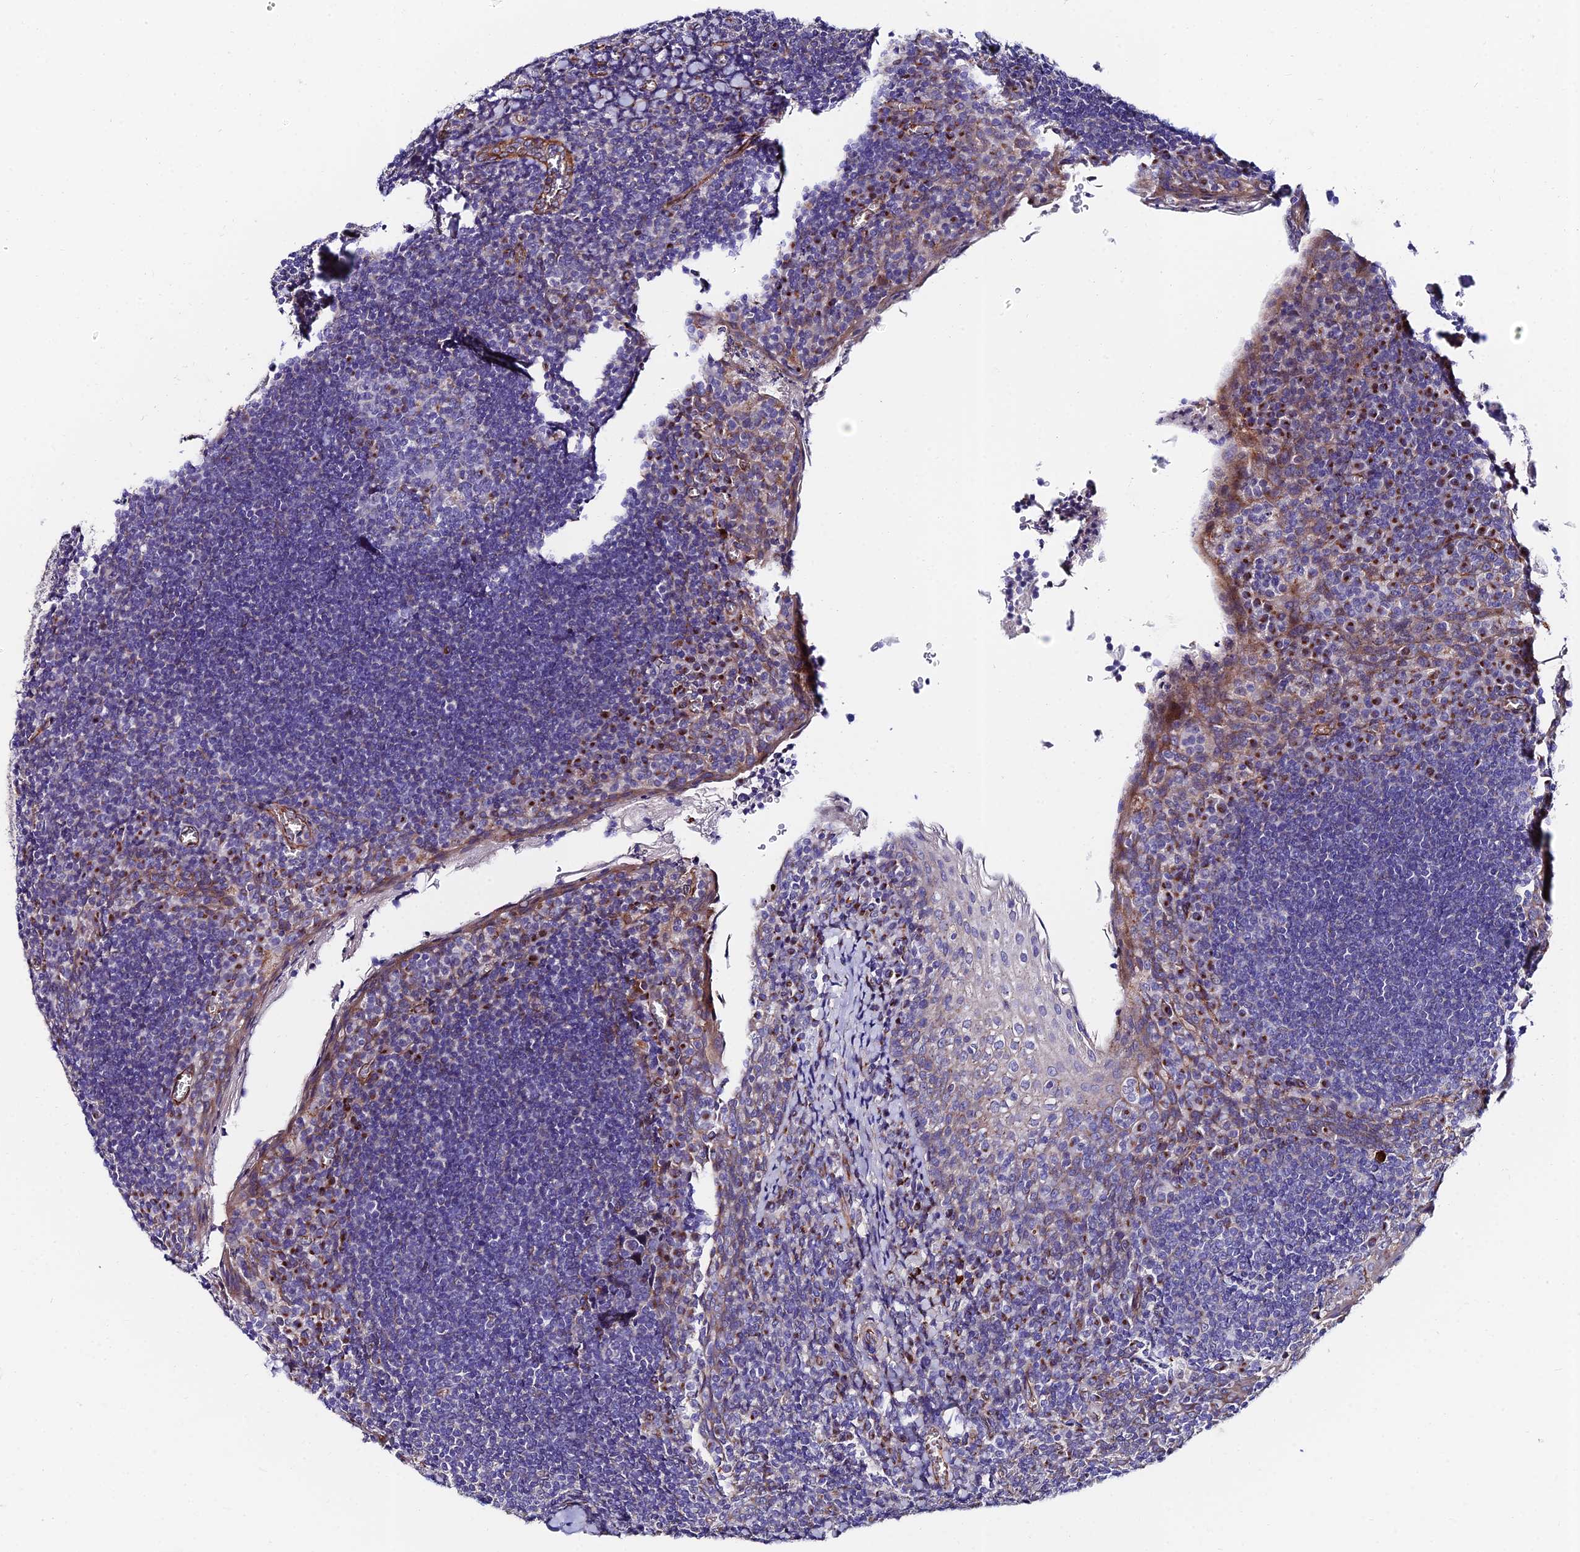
{"staining": {"intensity": "moderate", "quantity": "<25%", "location": "cytoplasmic/membranous"}, "tissue": "tonsil", "cell_type": "Germinal center cells", "image_type": "normal", "snomed": [{"axis": "morphology", "description": "Normal tissue, NOS"}, {"axis": "topography", "description": "Tonsil"}], "caption": "DAB (3,3'-diaminobenzidine) immunohistochemical staining of unremarkable human tonsil demonstrates moderate cytoplasmic/membranous protein staining in about <25% of germinal center cells. (Brightfield microscopy of DAB IHC at high magnification).", "gene": "ADGRF3", "patient": {"sex": "male", "age": 27}}